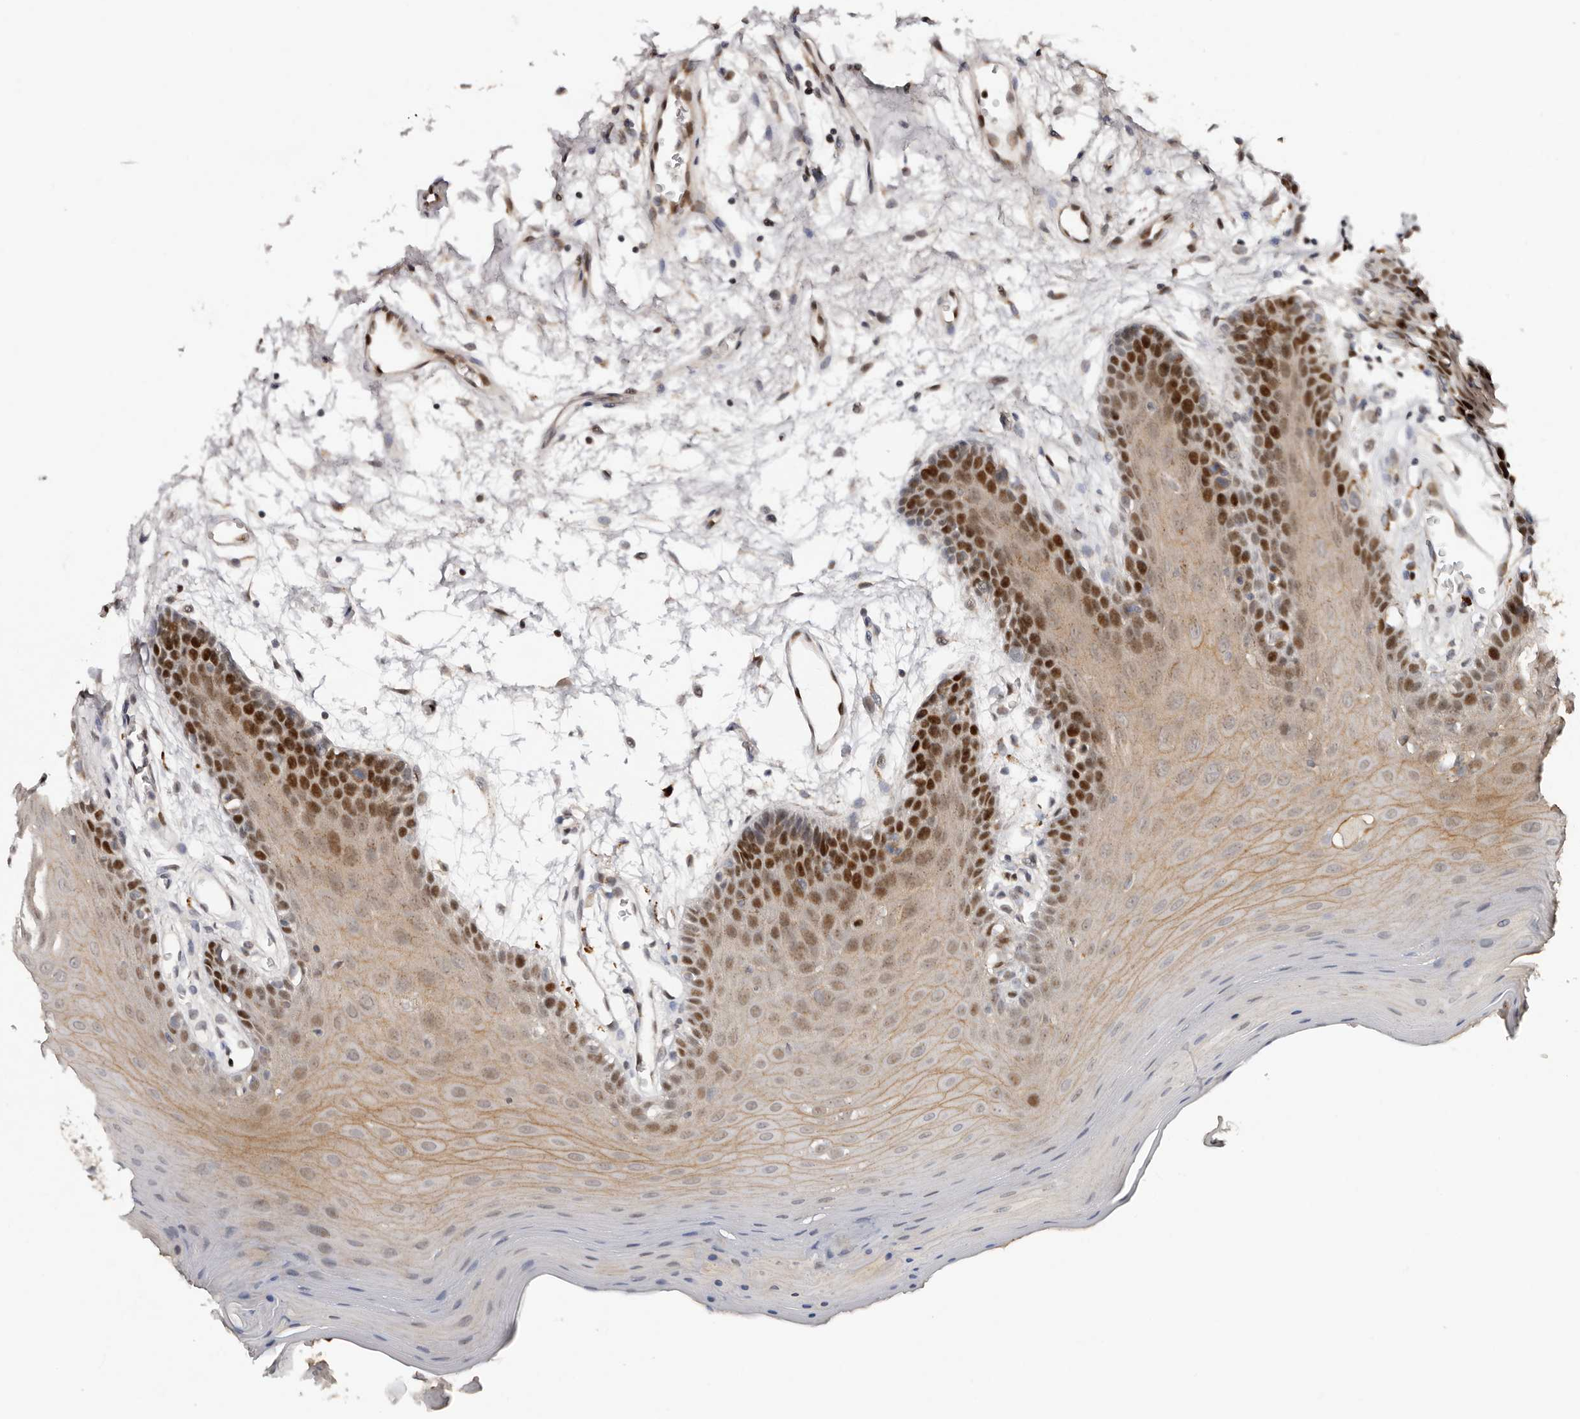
{"staining": {"intensity": "strong", "quantity": "25%-75%", "location": "cytoplasmic/membranous,nuclear"}, "tissue": "oral mucosa", "cell_type": "Squamous epithelial cells", "image_type": "normal", "snomed": [{"axis": "morphology", "description": "Normal tissue, NOS"}, {"axis": "morphology", "description": "Squamous cell carcinoma, NOS"}, {"axis": "topography", "description": "Skeletal muscle"}, {"axis": "topography", "description": "Oral tissue"}, {"axis": "topography", "description": "Salivary gland"}, {"axis": "topography", "description": "Head-Neck"}], "caption": "Immunohistochemistry (IHC) staining of unremarkable oral mucosa, which displays high levels of strong cytoplasmic/membranous,nuclear staining in approximately 25%-75% of squamous epithelial cells indicating strong cytoplasmic/membranous,nuclear protein expression. The staining was performed using DAB (brown) for protein detection and nuclei were counterstained in hematoxylin (blue).", "gene": "KLF7", "patient": {"sex": "male", "age": 54}}